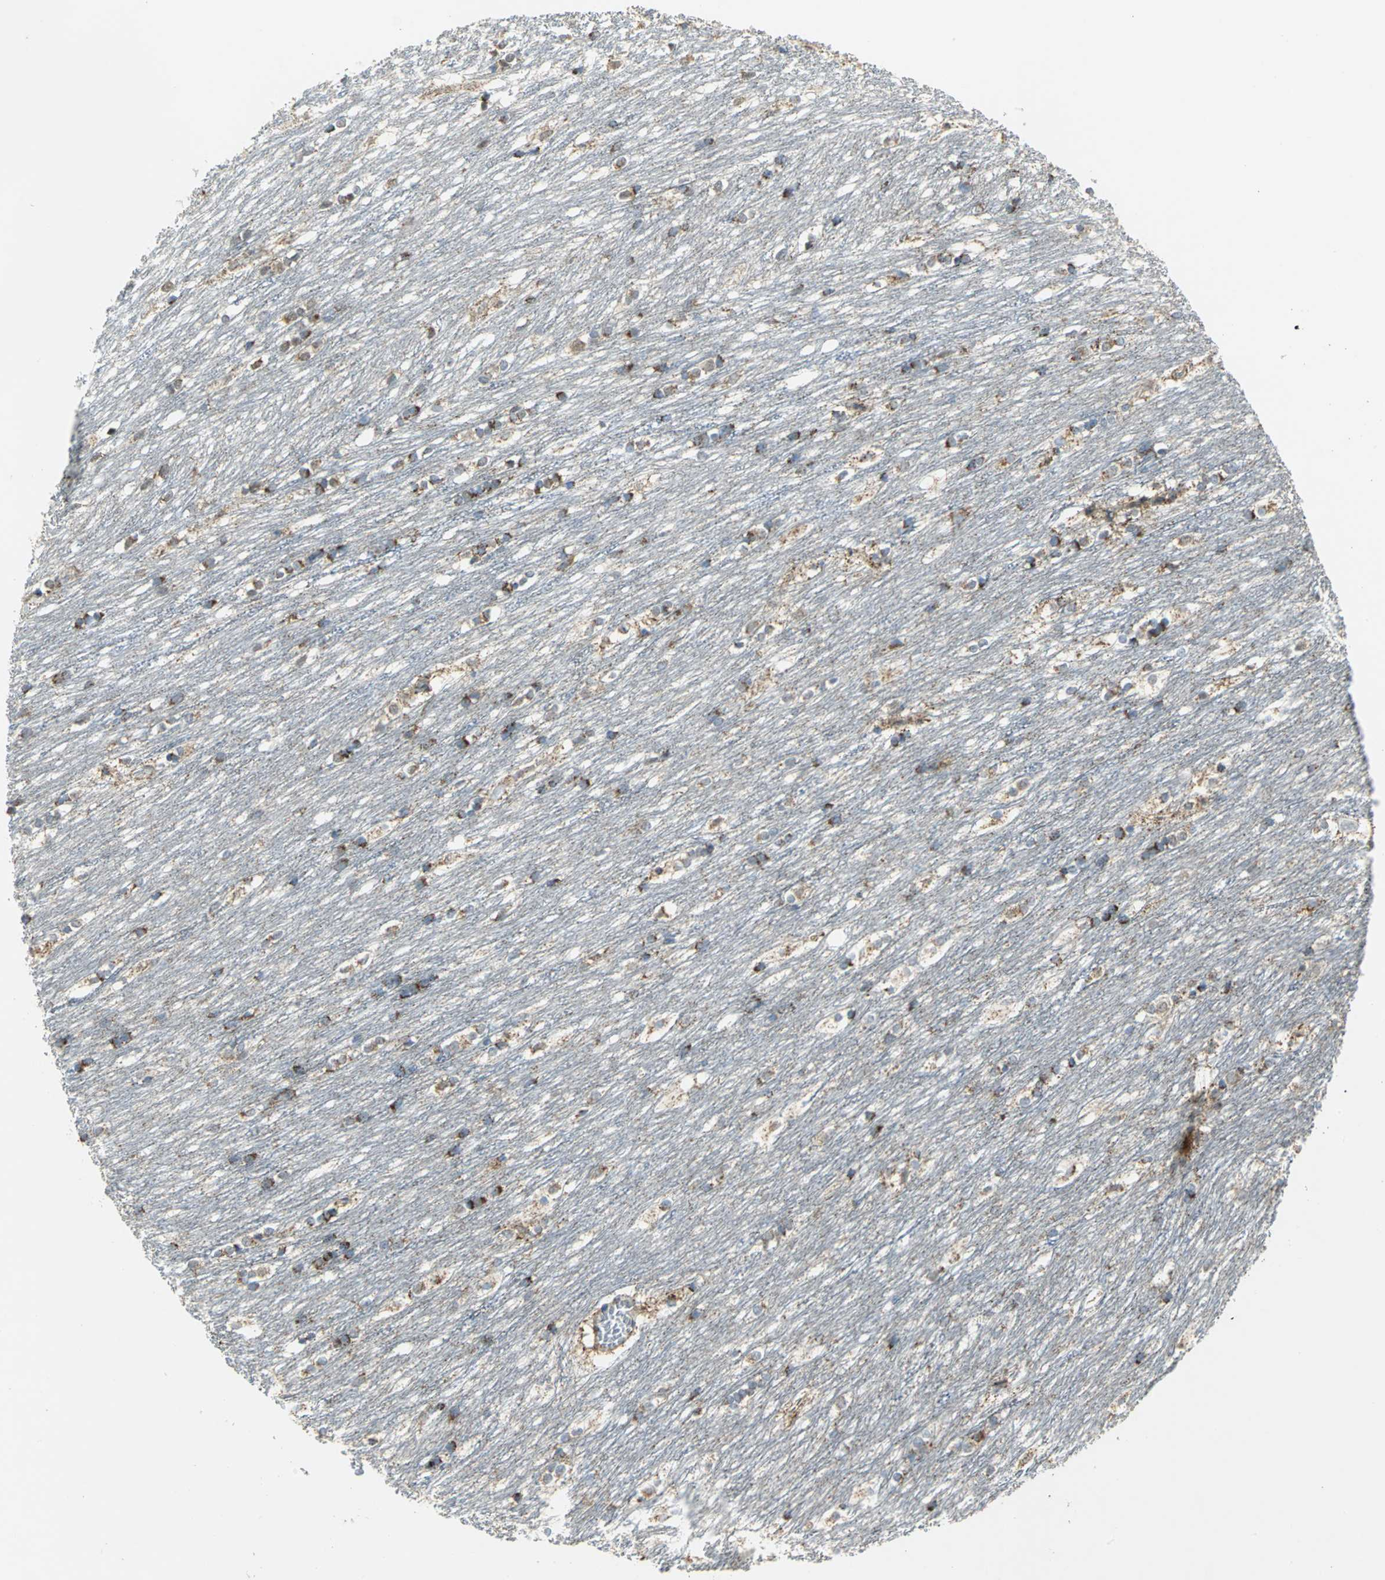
{"staining": {"intensity": "strong", "quantity": "25%-75%", "location": "cytoplasmic/membranous"}, "tissue": "caudate", "cell_type": "Glial cells", "image_type": "normal", "snomed": [{"axis": "morphology", "description": "Normal tissue, NOS"}, {"axis": "topography", "description": "Lateral ventricle wall"}], "caption": "Brown immunohistochemical staining in benign caudate reveals strong cytoplasmic/membranous staining in about 25%-75% of glial cells.", "gene": "NDUFB5", "patient": {"sex": "female", "age": 19}}